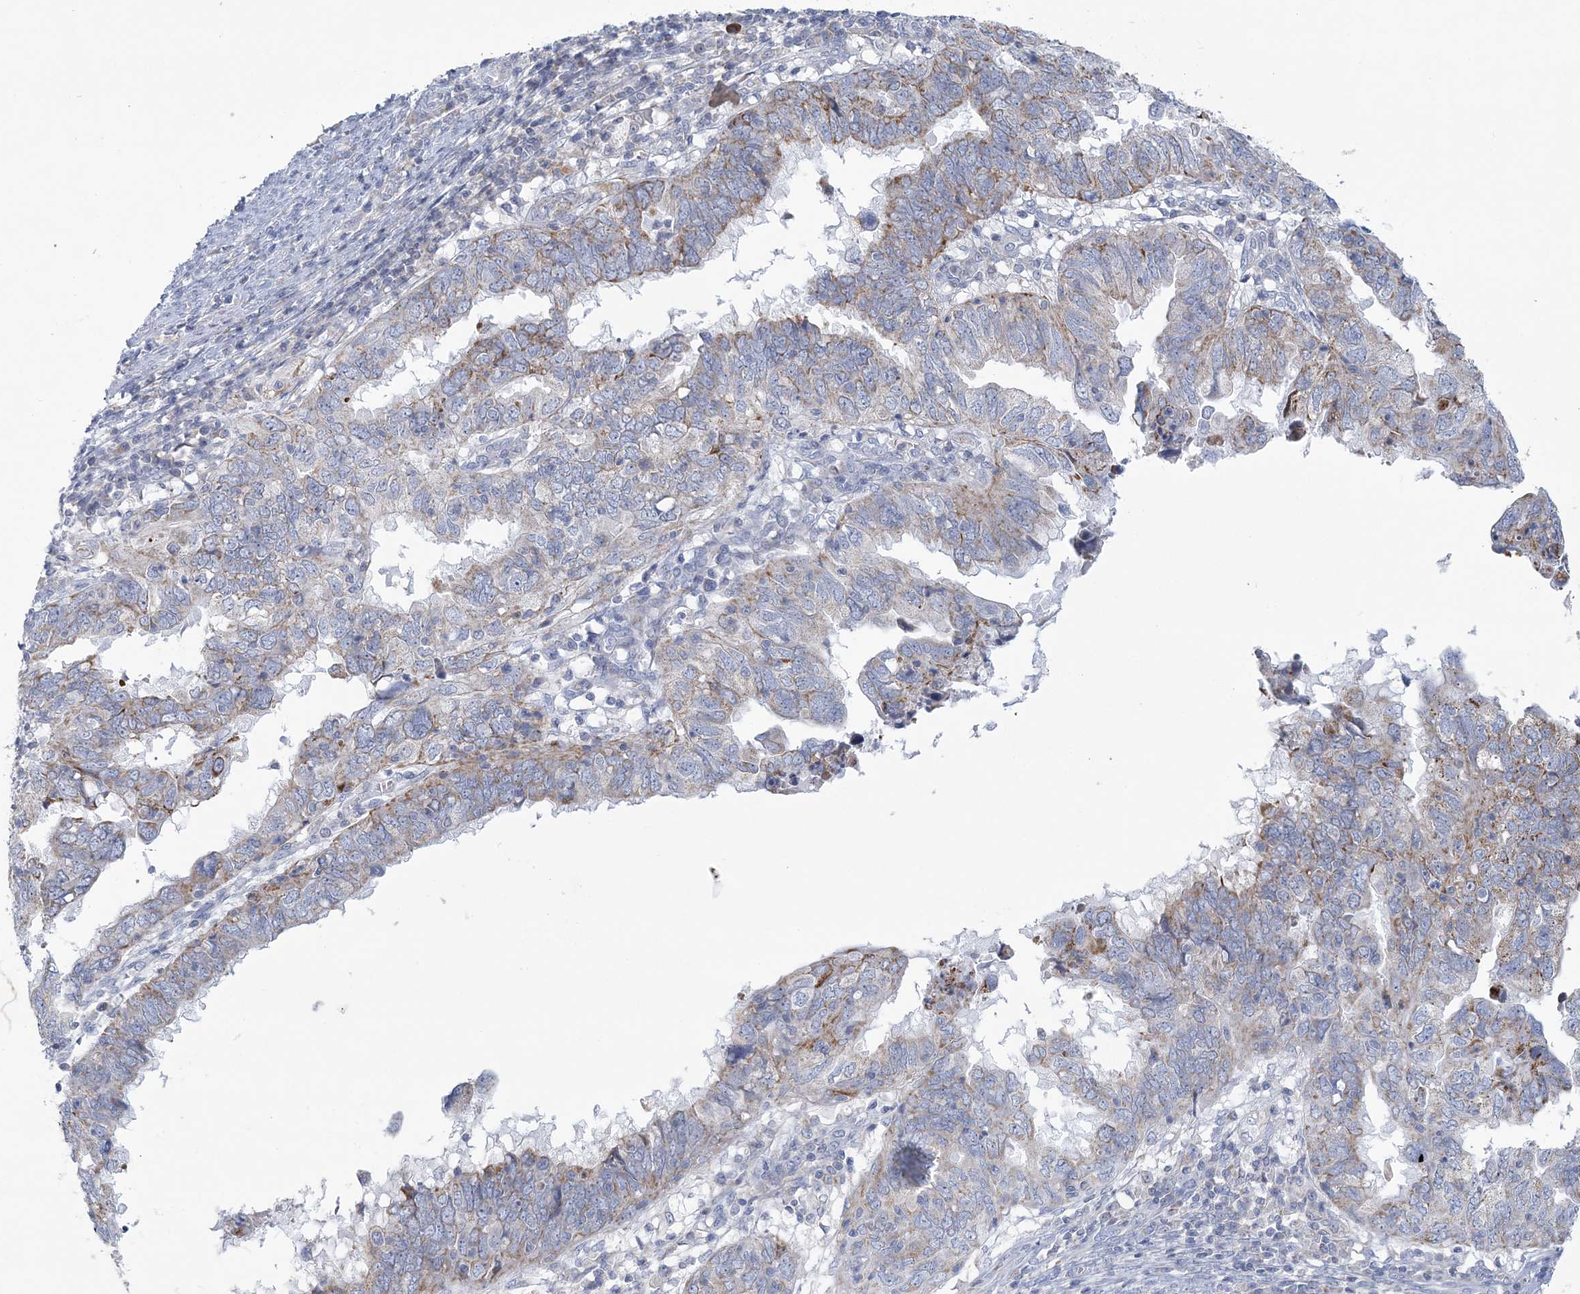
{"staining": {"intensity": "moderate", "quantity": "<25%", "location": "cytoplasmic/membranous"}, "tissue": "endometrial cancer", "cell_type": "Tumor cells", "image_type": "cancer", "snomed": [{"axis": "morphology", "description": "Adenocarcinoma, NOS"}, {"axis": "topography", "description": "Uterus"}], "caption": "Immunohistochemistry (IHC) of human endometrial adenocarcinoma displays low levels of moderate cytoplasmic/membranous expression in approximately <25% of tumor cells. (DAB (3,3'-diaminobenzidine) = brown stain, brightfield microscopy at high magnification).", "gene": "NIPAL1", "patient": {"sex": "female", "age": 77}}